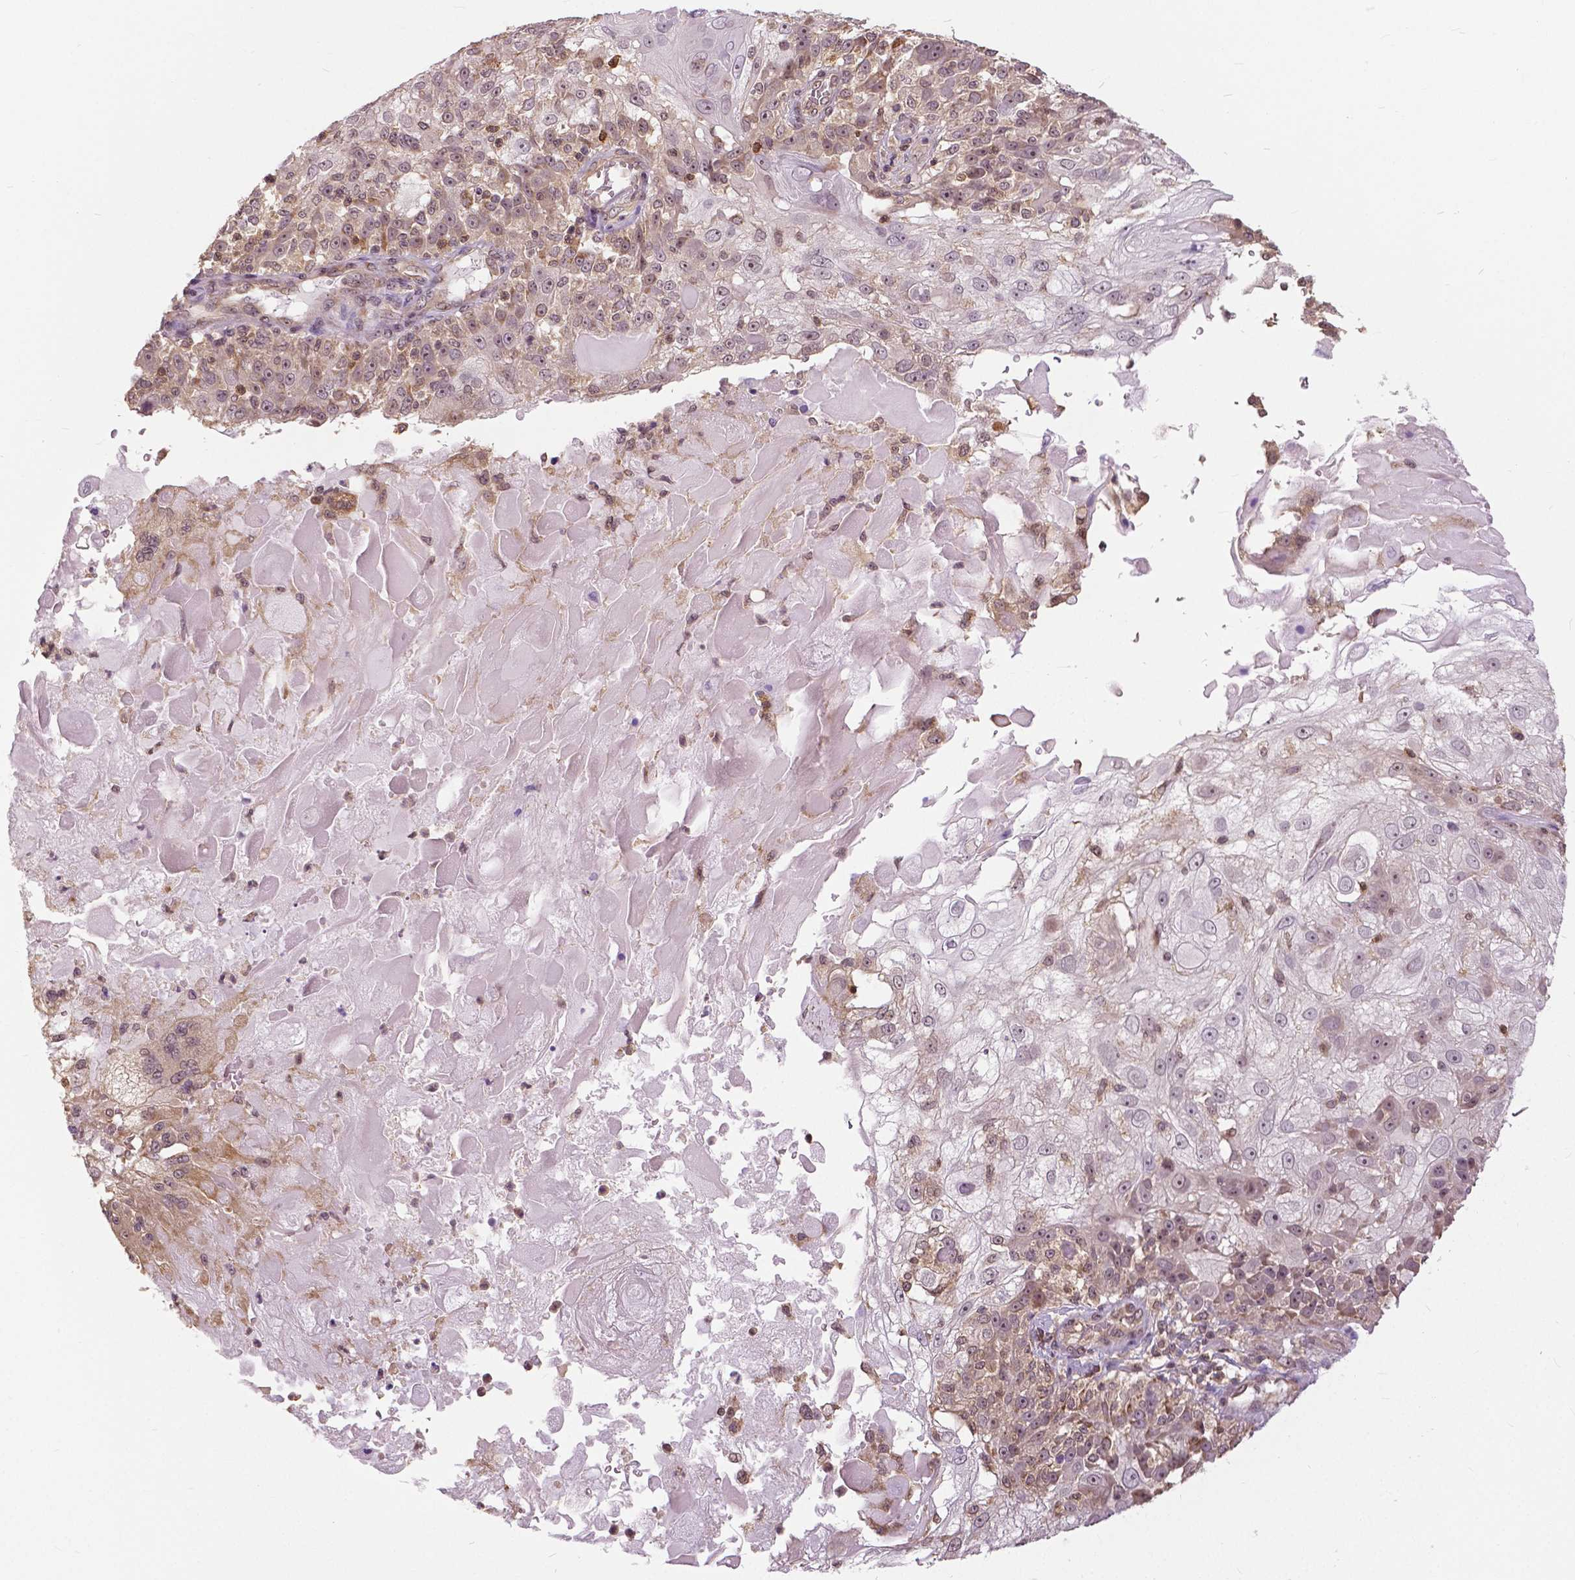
{"staining": {"intensity": "weak", "quantity": "25%-75%", "location": "cytoplasmic/membranous,nuclear"}, "tissue": "skin cancer", "cell_type": "Tumor cells", "image_type": "cancer", "snomed": [{"axis": "morphology", "description": "Normal tissue, NOS"}, {"axis": "morphology", "description": "Squamous cell carcinoma, NOS"}, {"axis": "topography", "description": "Skin"}], "caption": "A histopathology image of human skin cancer stained for a protein reveals weak cytoplasmic/membranous and nuclear brown staining in tumor cells.", "gene": "ANXA13", "patient": {"sex": "female", "age": 83}}